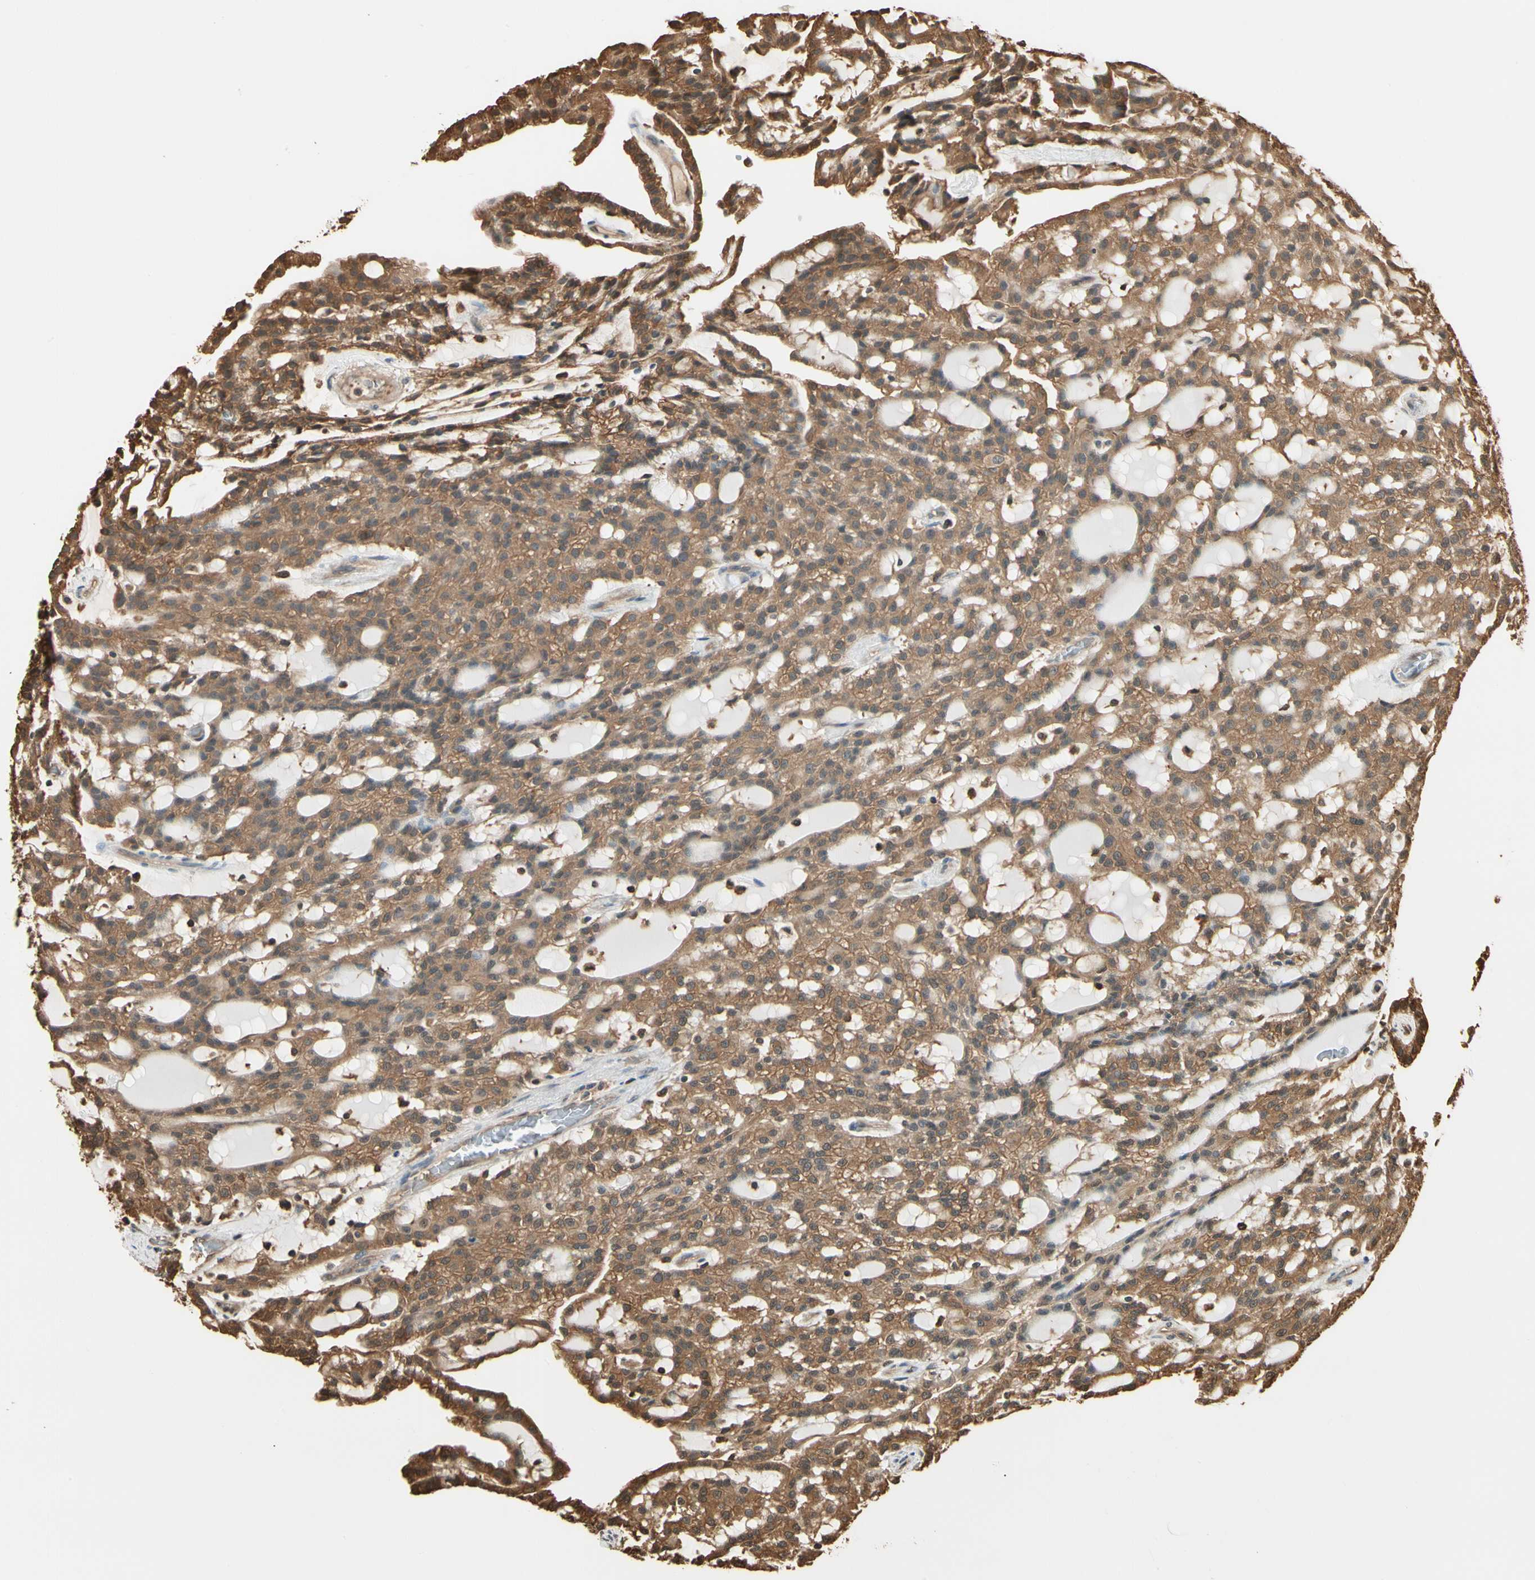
{"staining": {"intensity": "moderate", "quantity": ">75%", "location": "cytoplasmic/membranous"}, "tissue": "renal cancer", "cell_type": "Tumor cells", "image_type": "cancer", "snomed": [{"axis": "morphology", "description": "Adenocarcinoma, NOS"}, {"axis": "topography", "description": "Kidney"}], "caption": "Immunohistochemical staining of human adenocarcinoma (renal) shows medium levels of moderate cytoplasmic/membranous staining in about >75% of tumor cells.", "gene": "YWHAE", "patient": {"sex": "male", "age": 63}}